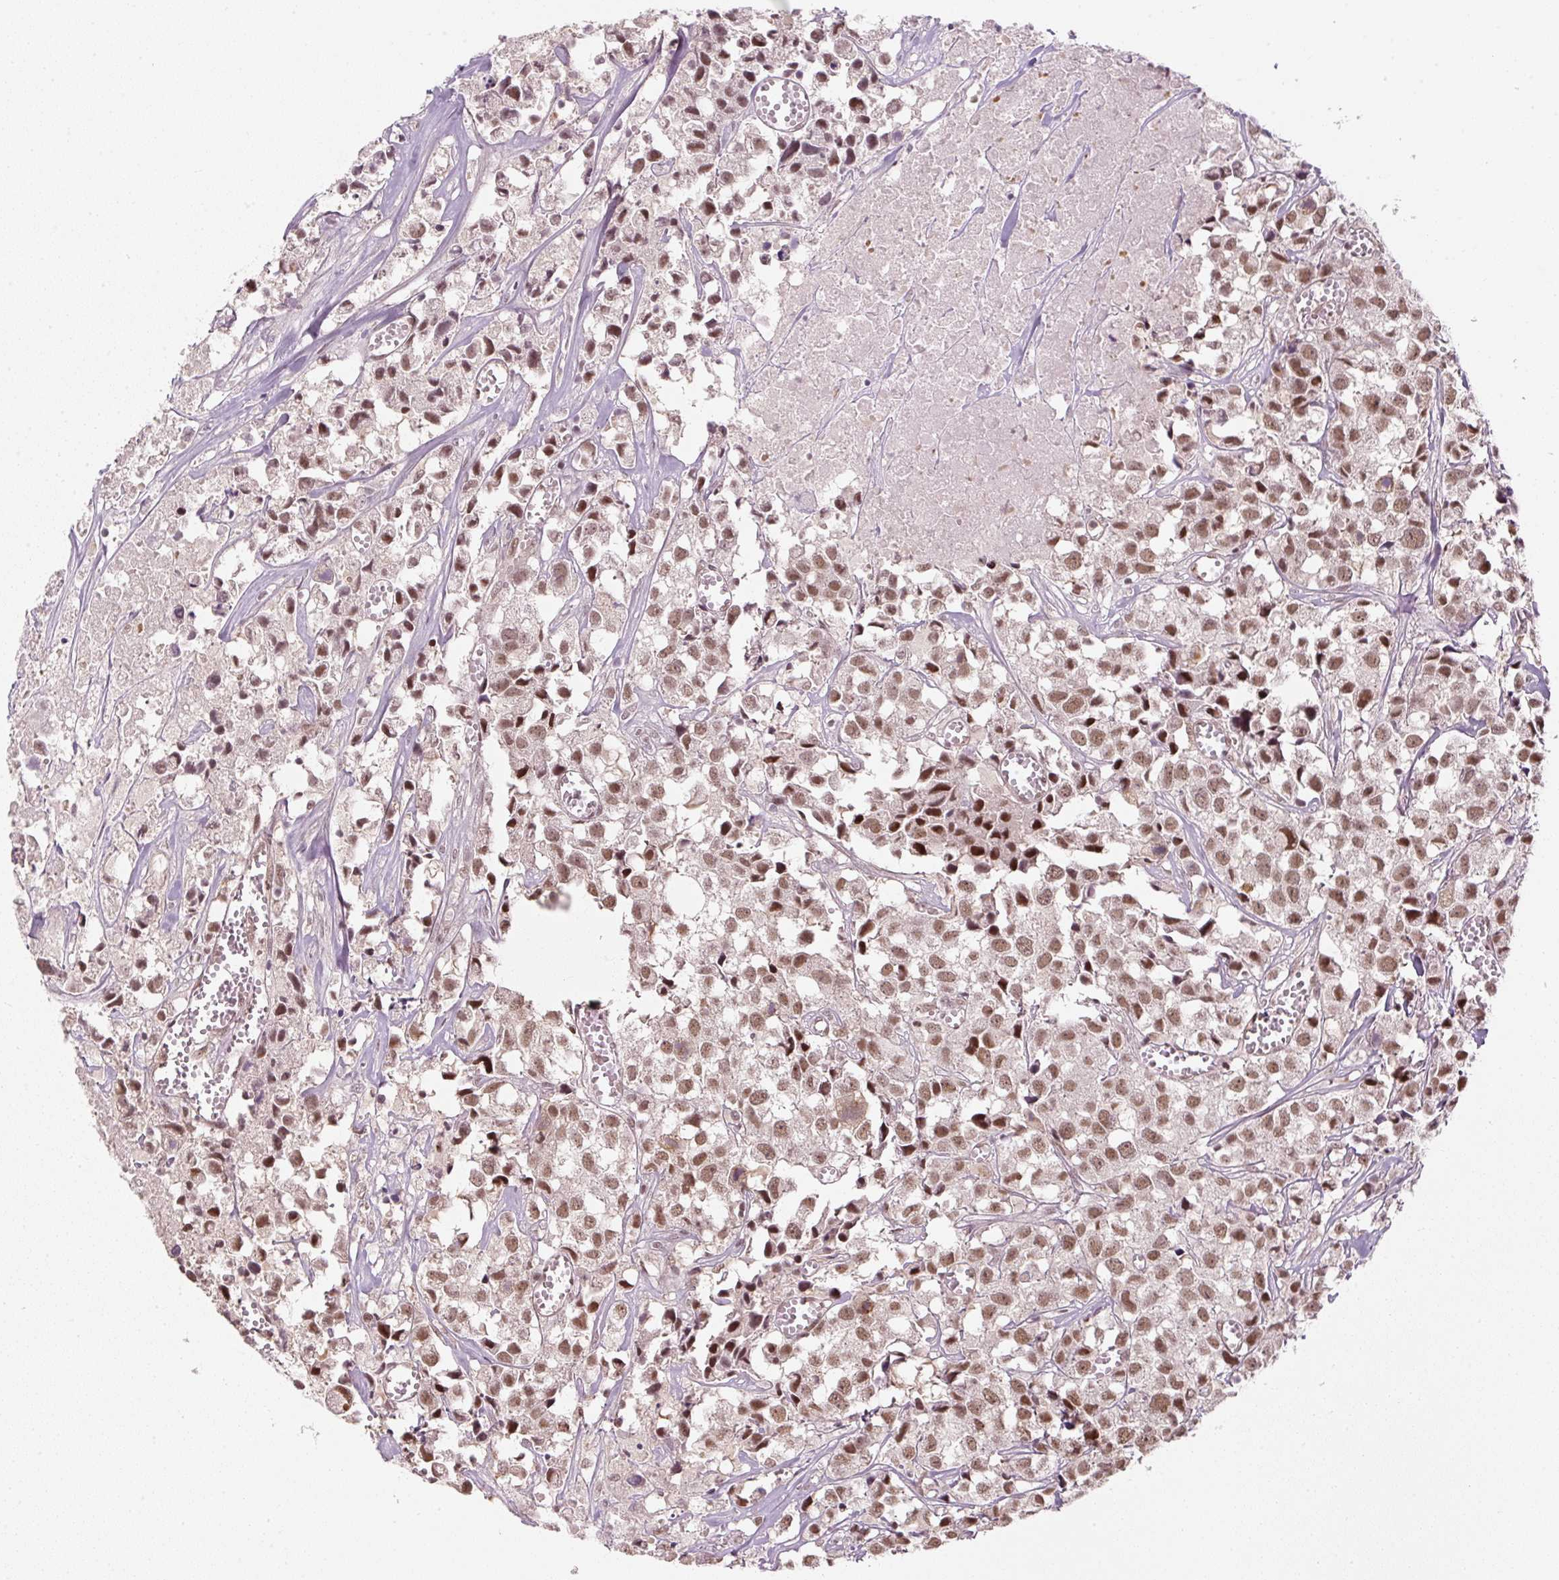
{"staining": {"intensity": "moderate", "quantity": ">75%", "location": "nuclear"}, "tissue": "urothelial cancer", "cell_type": "Tumor cells", "image_type": "cancer", "snomed": [{"axis": "morphology", "description": "Urothelial carcinoma, High grade"}, {"axis": "topography", "description": "Urinary bladder"}], "caption": "The immunohistochemical stain labels moderate nuclear positivity in tumor cells of urothelial cancer tissue.", "gene": "U2AF2", "patient": {"sex": "female", "age": 75}}